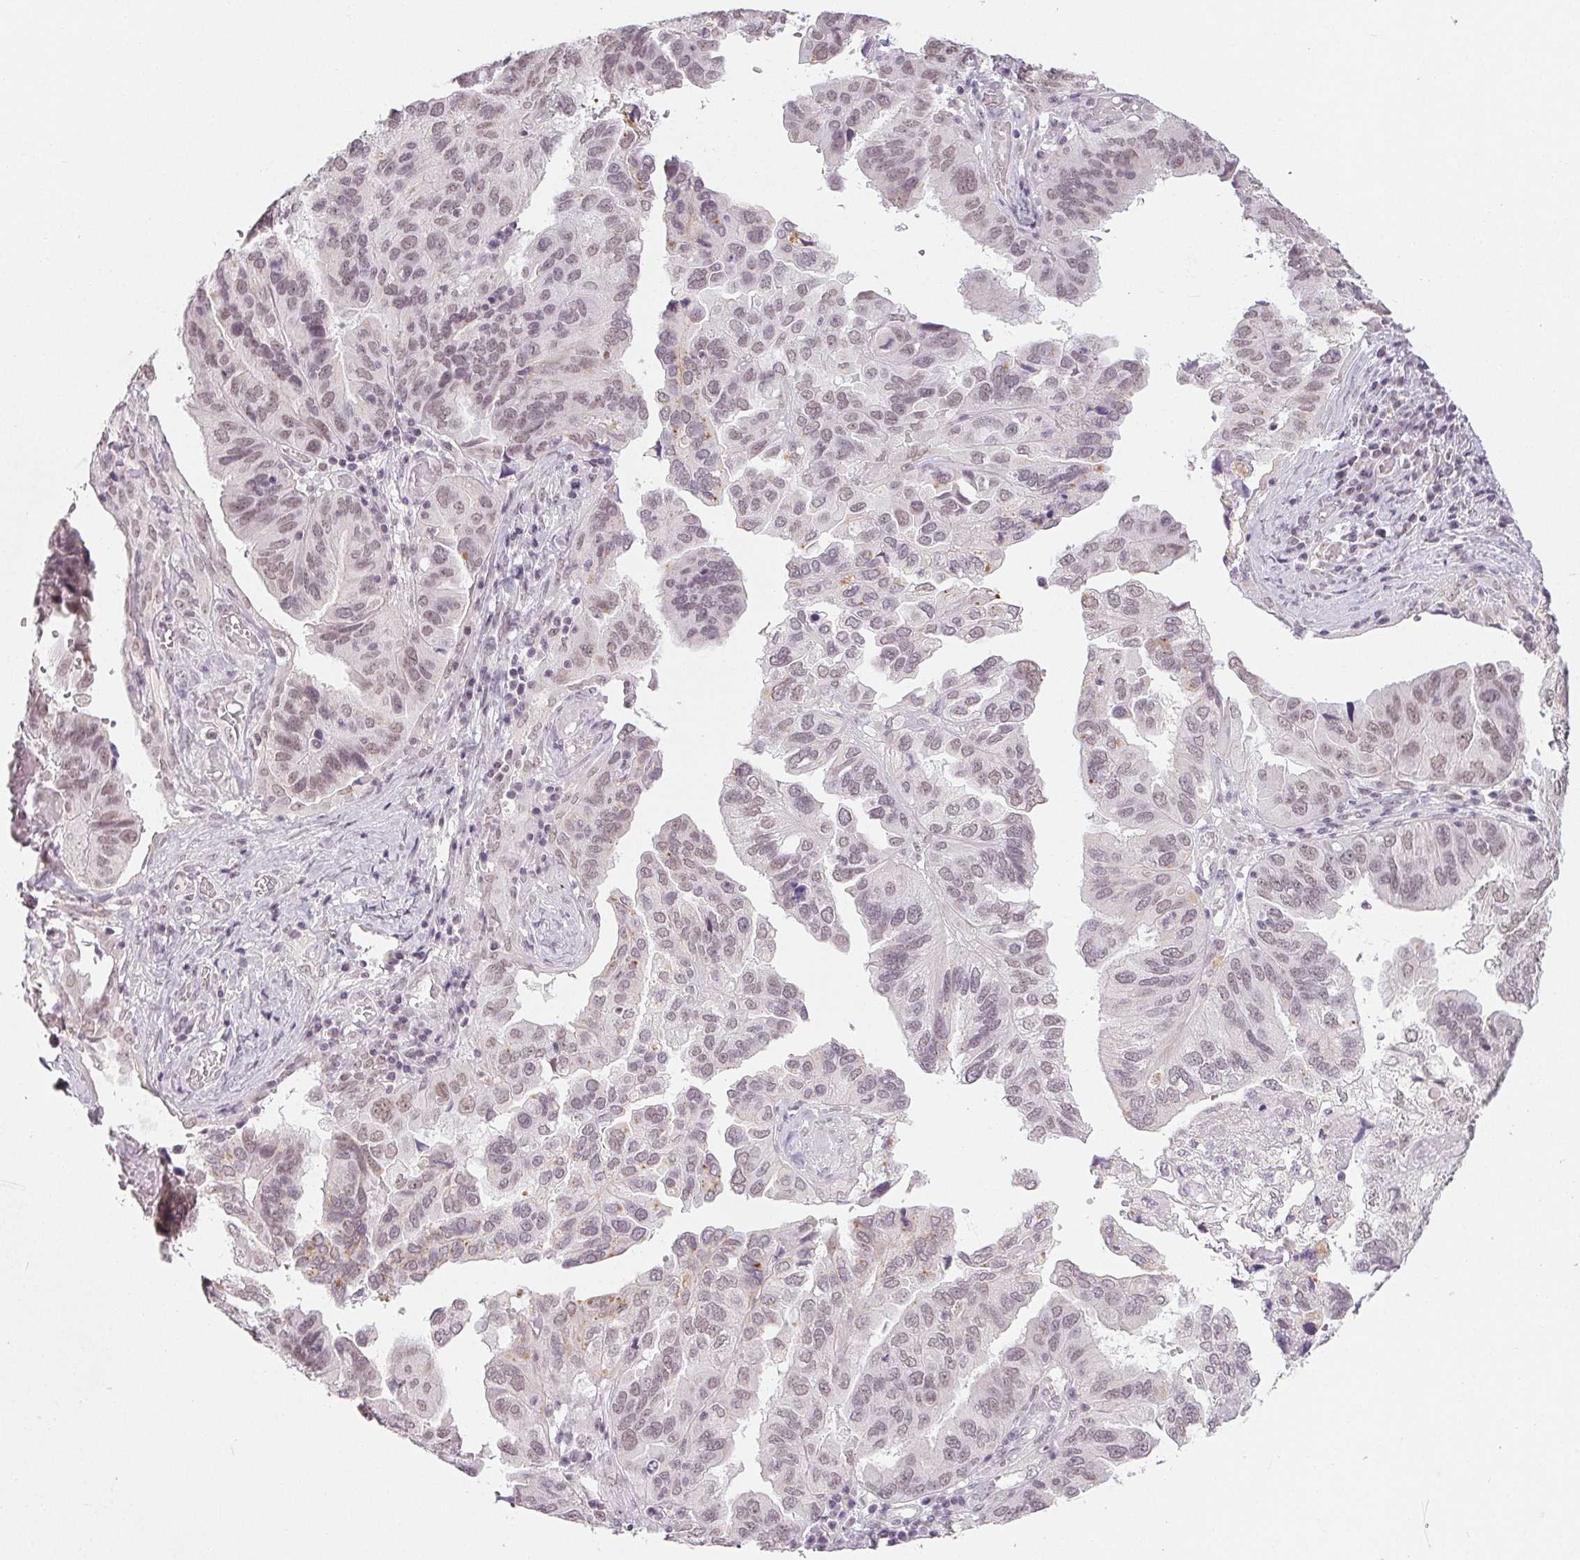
{"staining": {"intensity": "weak", "quantity": "25%-75%", "location": "nuclear"}, "tissue": "ovarian cancer", "cell_type": "Tumor cells", "image_type": "cancer", "snomed": [{"axis": "morphology", "description": "Cystadenocarcinoma, serous, NOS"}, {"axis": "topography", "description": "Ovary"}], "caption": "This is a photomicrograph of IHC staining of ovarian serous cystadenocarcinoma, which shows weak expression in the nuclear of tumor cells.", "gene": "NXF3", "patient": {"sex": "female", "age": 79}}